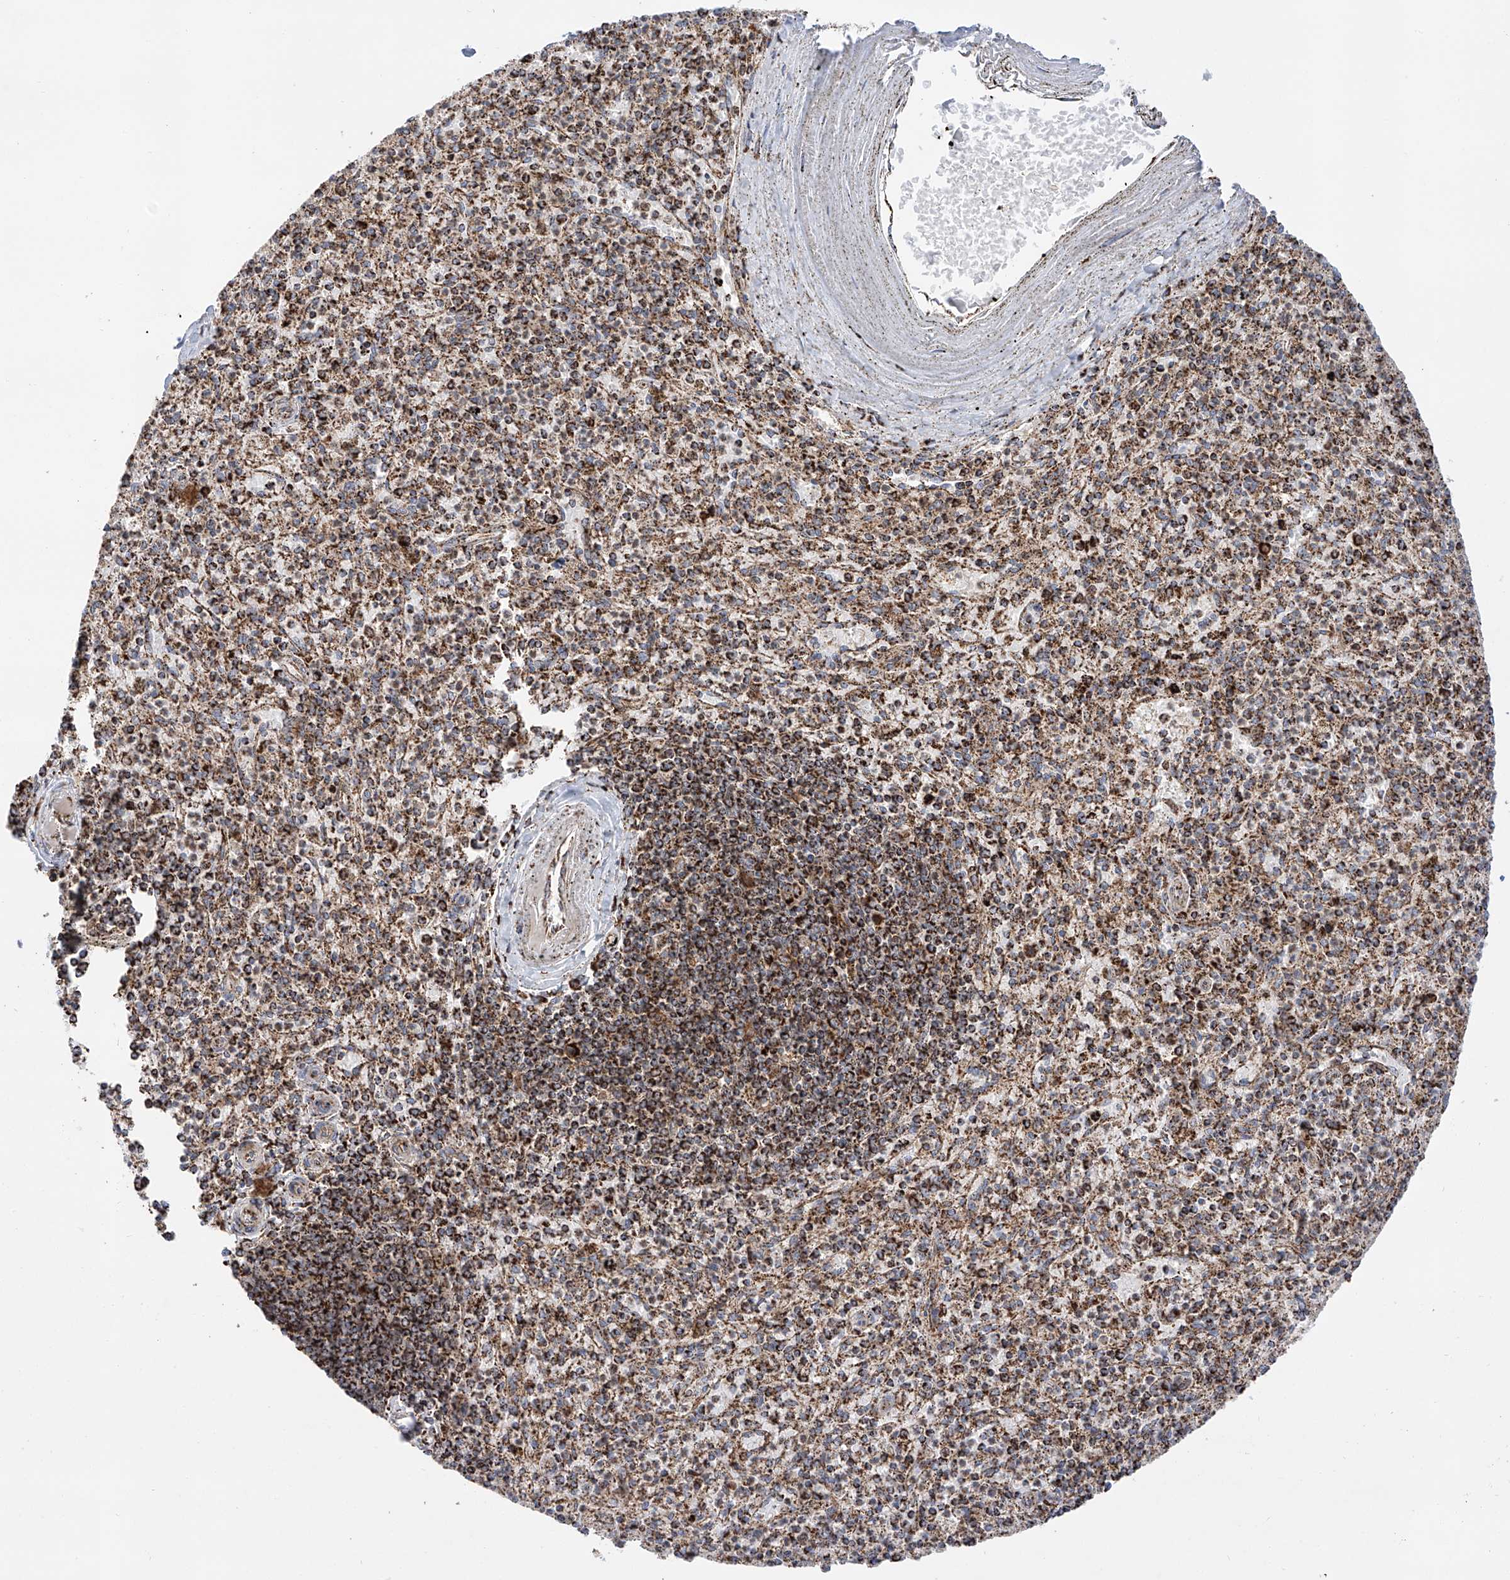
{"staining": {"intensity": "moderate", "quantity": ">75%", "location": "cytoplasmic/membranous"}, "tissue": "spleen", "cell_type": "Cells in red pulp", "image_type": "normal", "snomed": [{"axis": "morphology", "description": "Normal tissue, NOS"}, {"axis": "topography", "description": "Spleen"}], "caption": "Immunohistochemical staining of unremarkable human spleen reveals moderate cytoplasmic/membranous protein expression in about >75% of cells in red pulp. (brown staining indicates protein expression, while blue staining denotes nuclei).", "gene": "TTC27", "patient": {"sex": "male", "age": 72}}